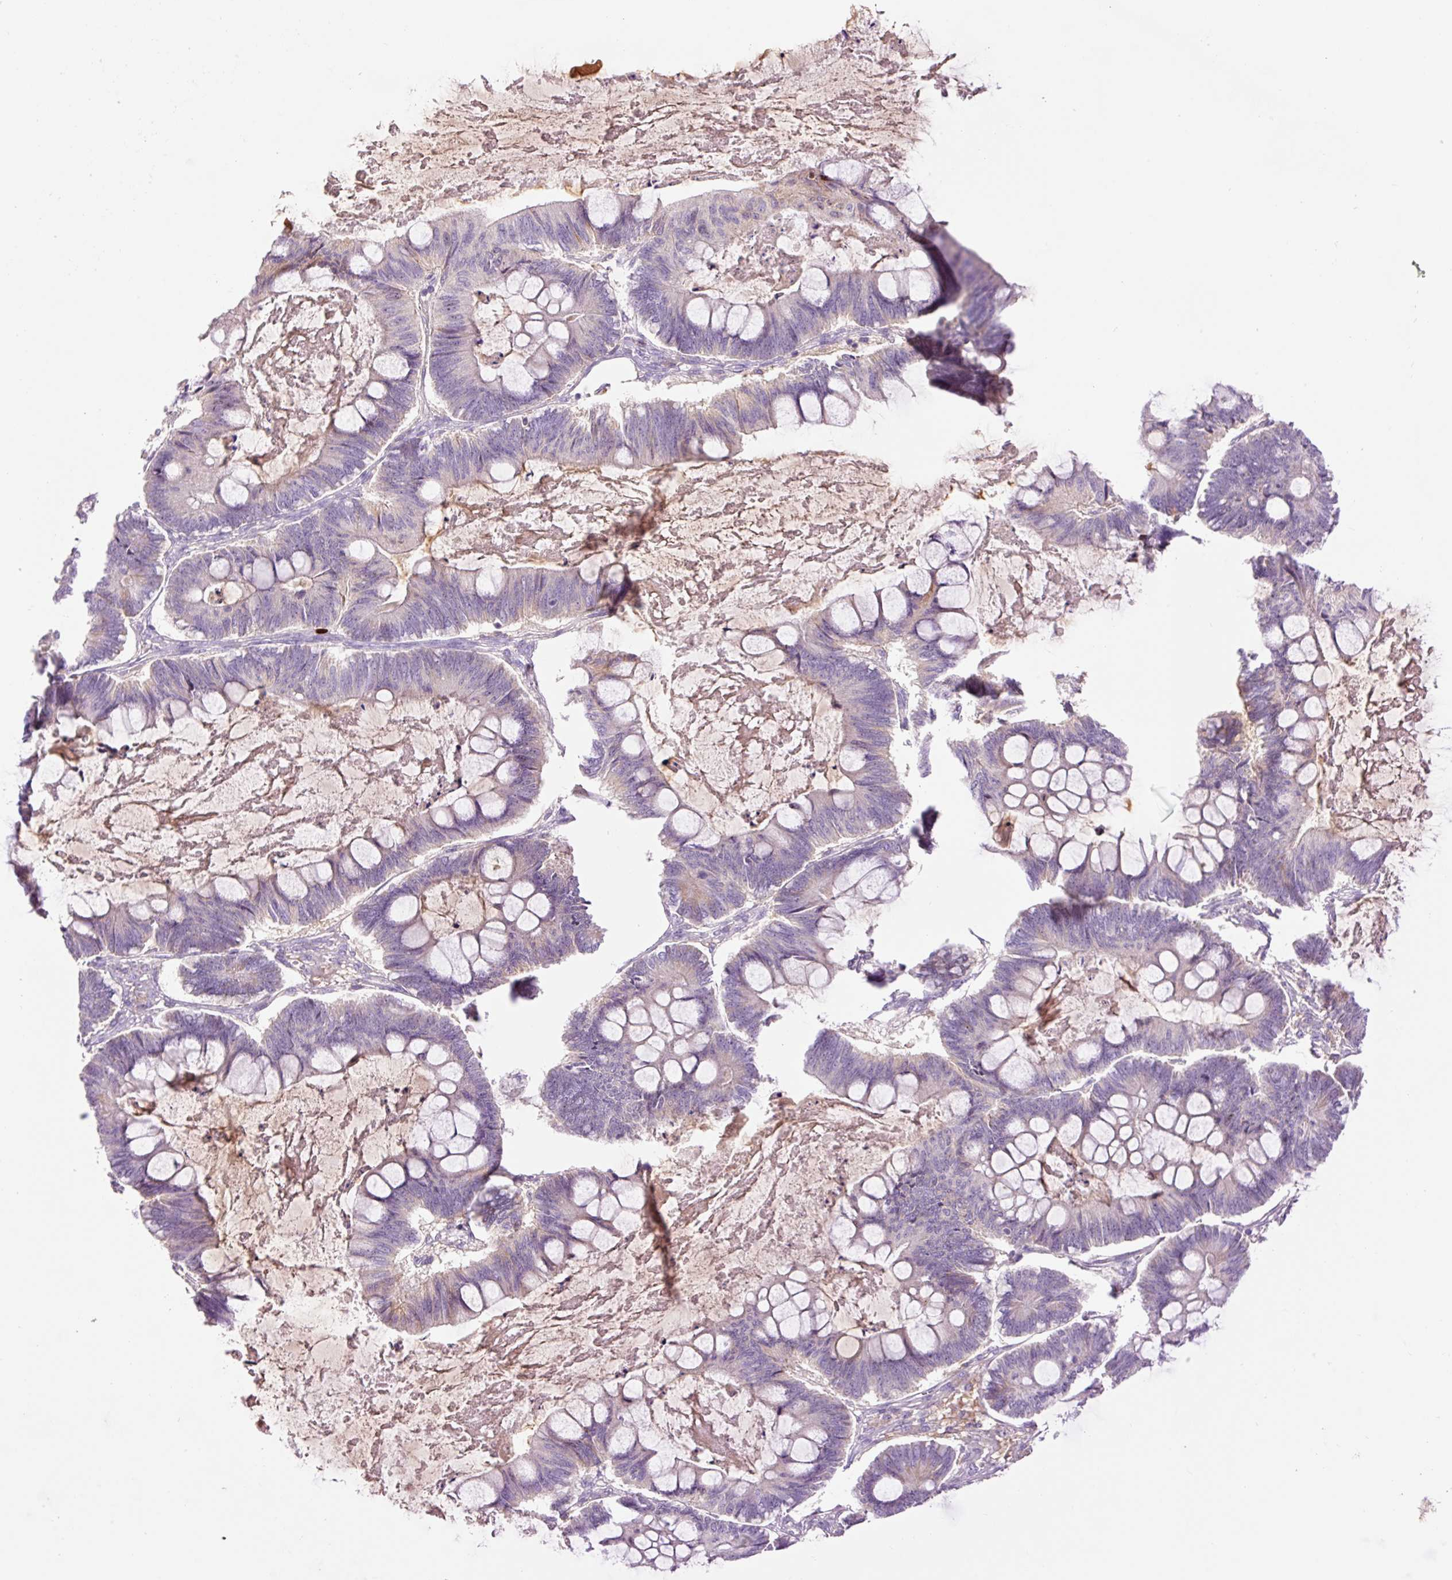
{"staining": {"intensity": "weak", "quantity": "<25%", "location": "cytoplasmic/membranous"}, "tissue": "ovarian cancer", "cell_type": "Tumor cells", "image_type": "cancer", "snomed": [{"axis": "morphology", "description": "Cystadenocarcinoma, mucinous, NOS"}, {"axis": "topography", "description": "Ovary"}], "caption": "IHC histopathology image of ovarian cancer stained for a protein (brown), which displays no staining in tumor cells.", "gene": "DPPA4", "patient": {"sex": "female", "age": 61}}